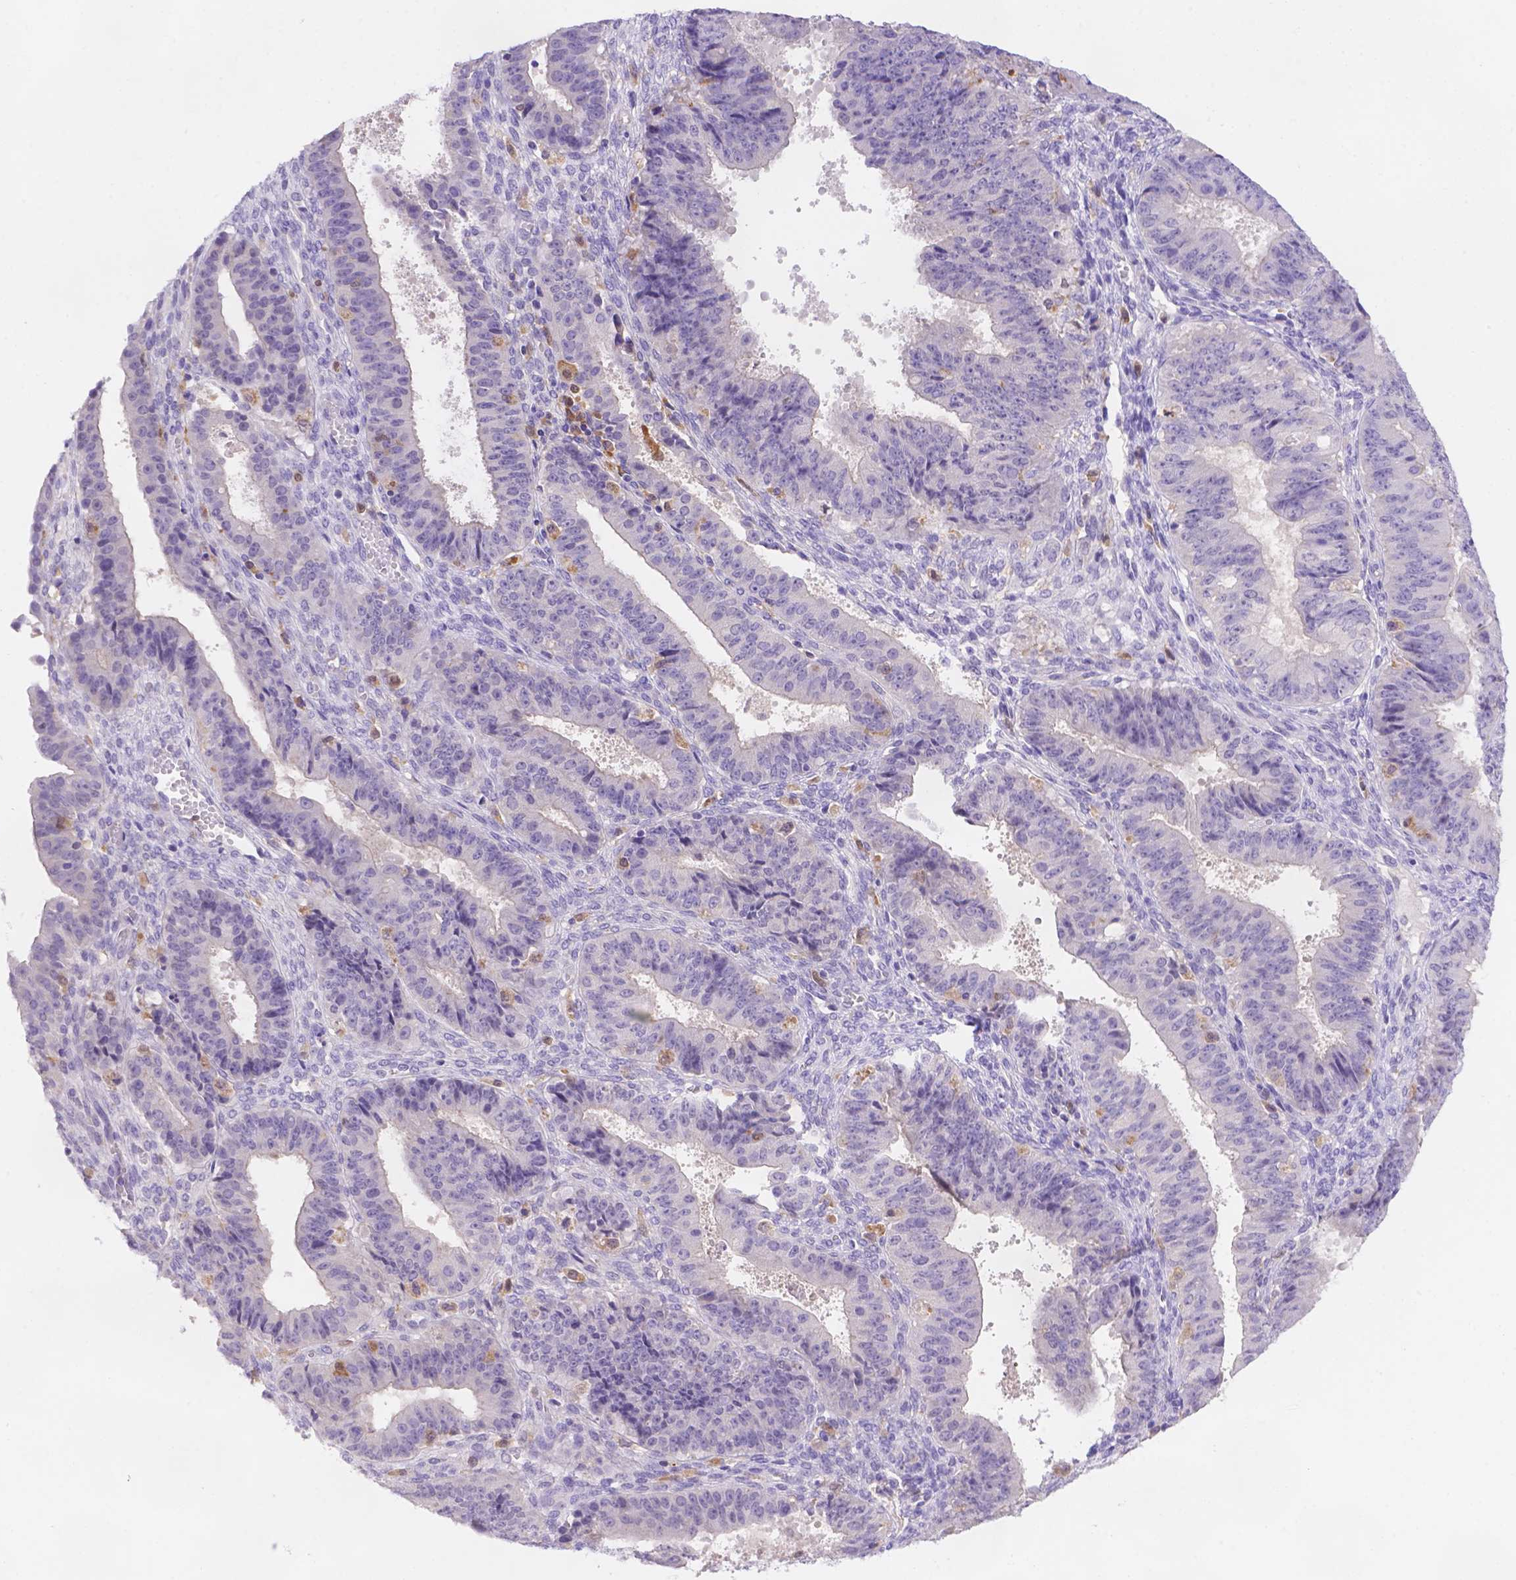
{"staining": {"intensity": "negative", "quantity": "none", "location": "none"}, "tissue": "ovarian cancer", "cell_type": "Tumor cells", "image_type": "cancer", "snomed": [{"axis": "morphology", "description": "Carcinoma, endometroid"}, {"axis": "topography", "description": "Ovary"}], "caption": "Image shows no protein staining in tumor cells of ovarian cancer (endometroid carcinoma) tissue.", "gene": "FGD2", "patient": {"sex": "female", "age": 42}}